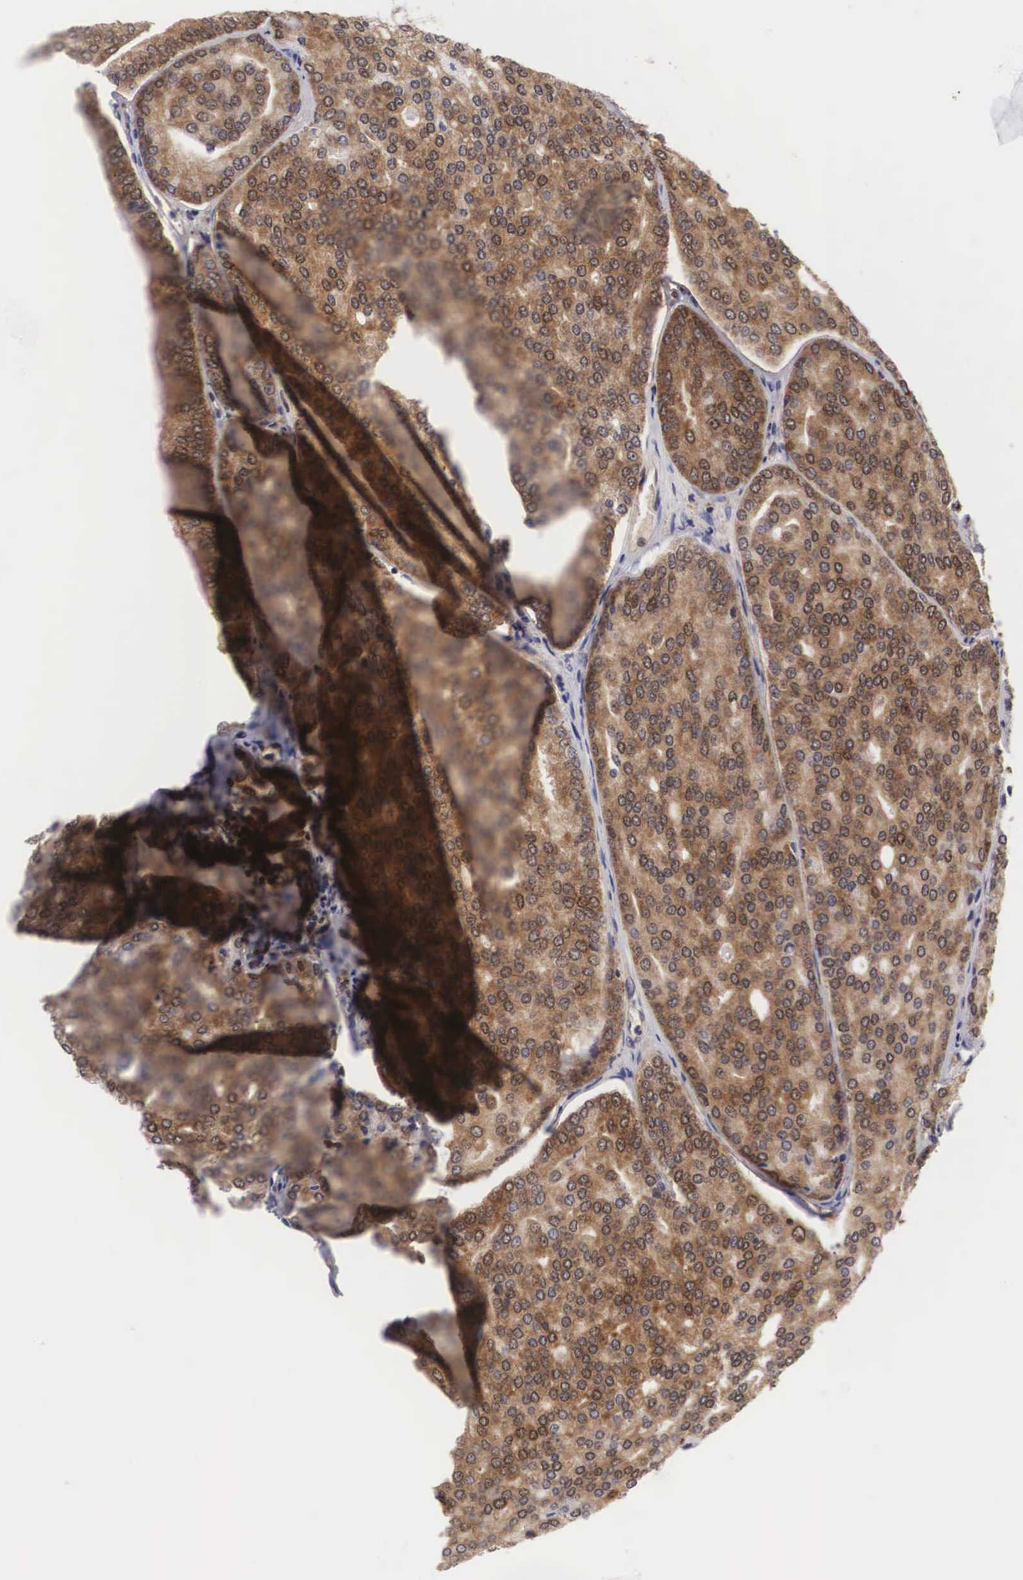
{"staining": {"intensity": "moderate", "quantity": ">75%", "location": "cytoplasmic/membranous,nuclear"}, "tissue": "prostate cancer", "cell_type": "Tumor cells", "image_type": "cancer", "snomed": [{"axis": "morphology", "description": "Adenocarcinoma, High grade"}, {"axis": "topography", "description": "Prostate"}], "caption": "Prostate adenocarcinoma (high-grade) was stained to show a protein in brown. There is medium levels of moderate cytoplasmic/membranous and nuclear positivity in about >75% of tumor cells.", "gene": "ADSL", "patient": {"sex": "male", "age": 64}}